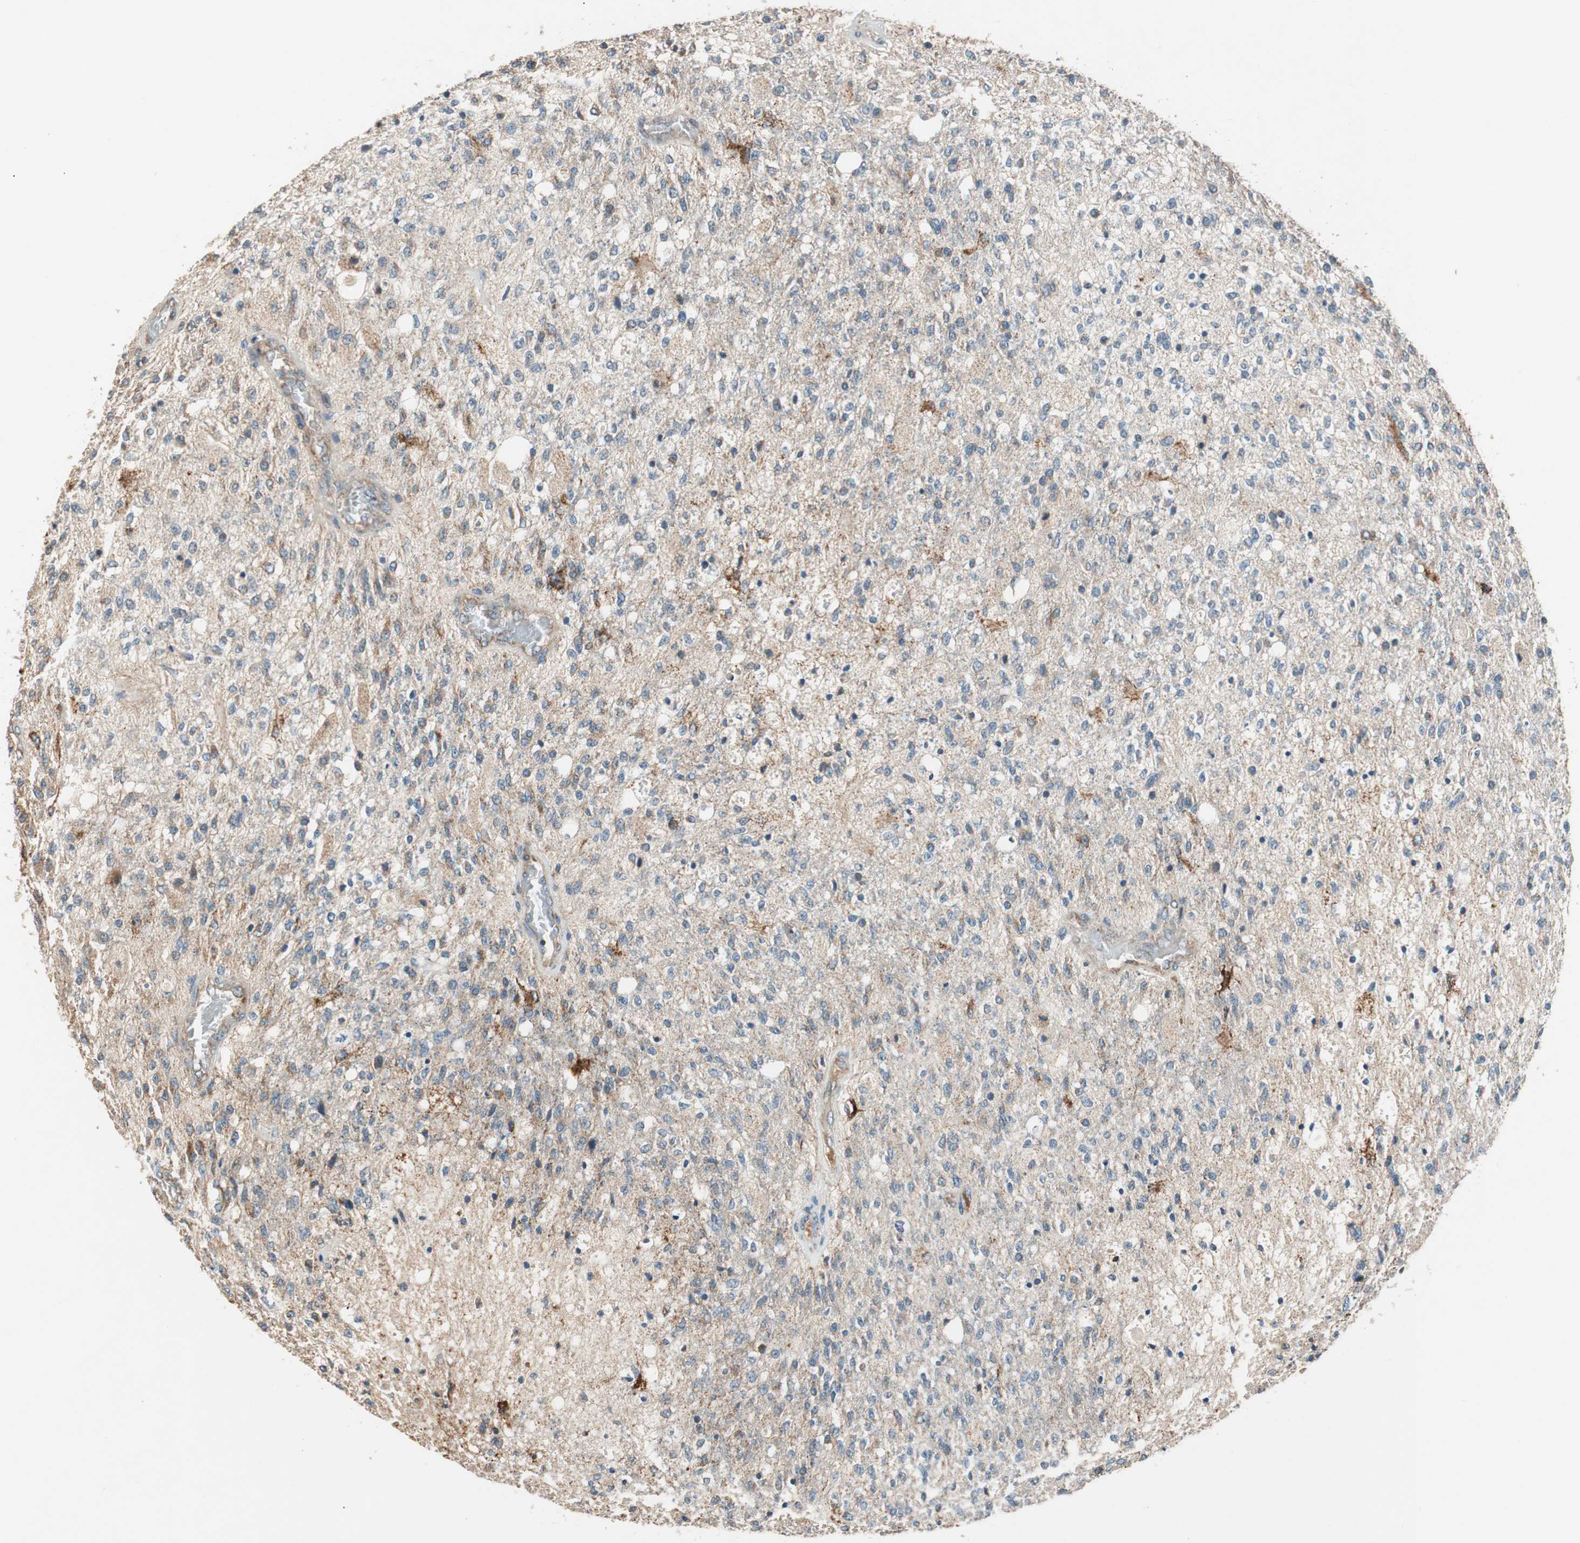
{"staining": {"intensity": "weak", "quantity": ">75%", "location": "cytoplasmic/membranous"}, "tissue": "glioma", "cell_type": "Tumor cells", "image_type": "cancer", "snomed": [{"axis": "morphology", "description": "Normal tissue, NOS"}, {"axis": "morphology", "description": "Glioma, malignant, High grade"}, {"axis": "topography", "description": "Cerebral cortex"}], "caption": "Protein expression analysis of malignant glioma (high-grade) demonstrates weak cytoplasmic/membranous expression in approximately >75% of tumor cells.", "gene": "HPN", "patient": {"sex": "male", "age": 77}}